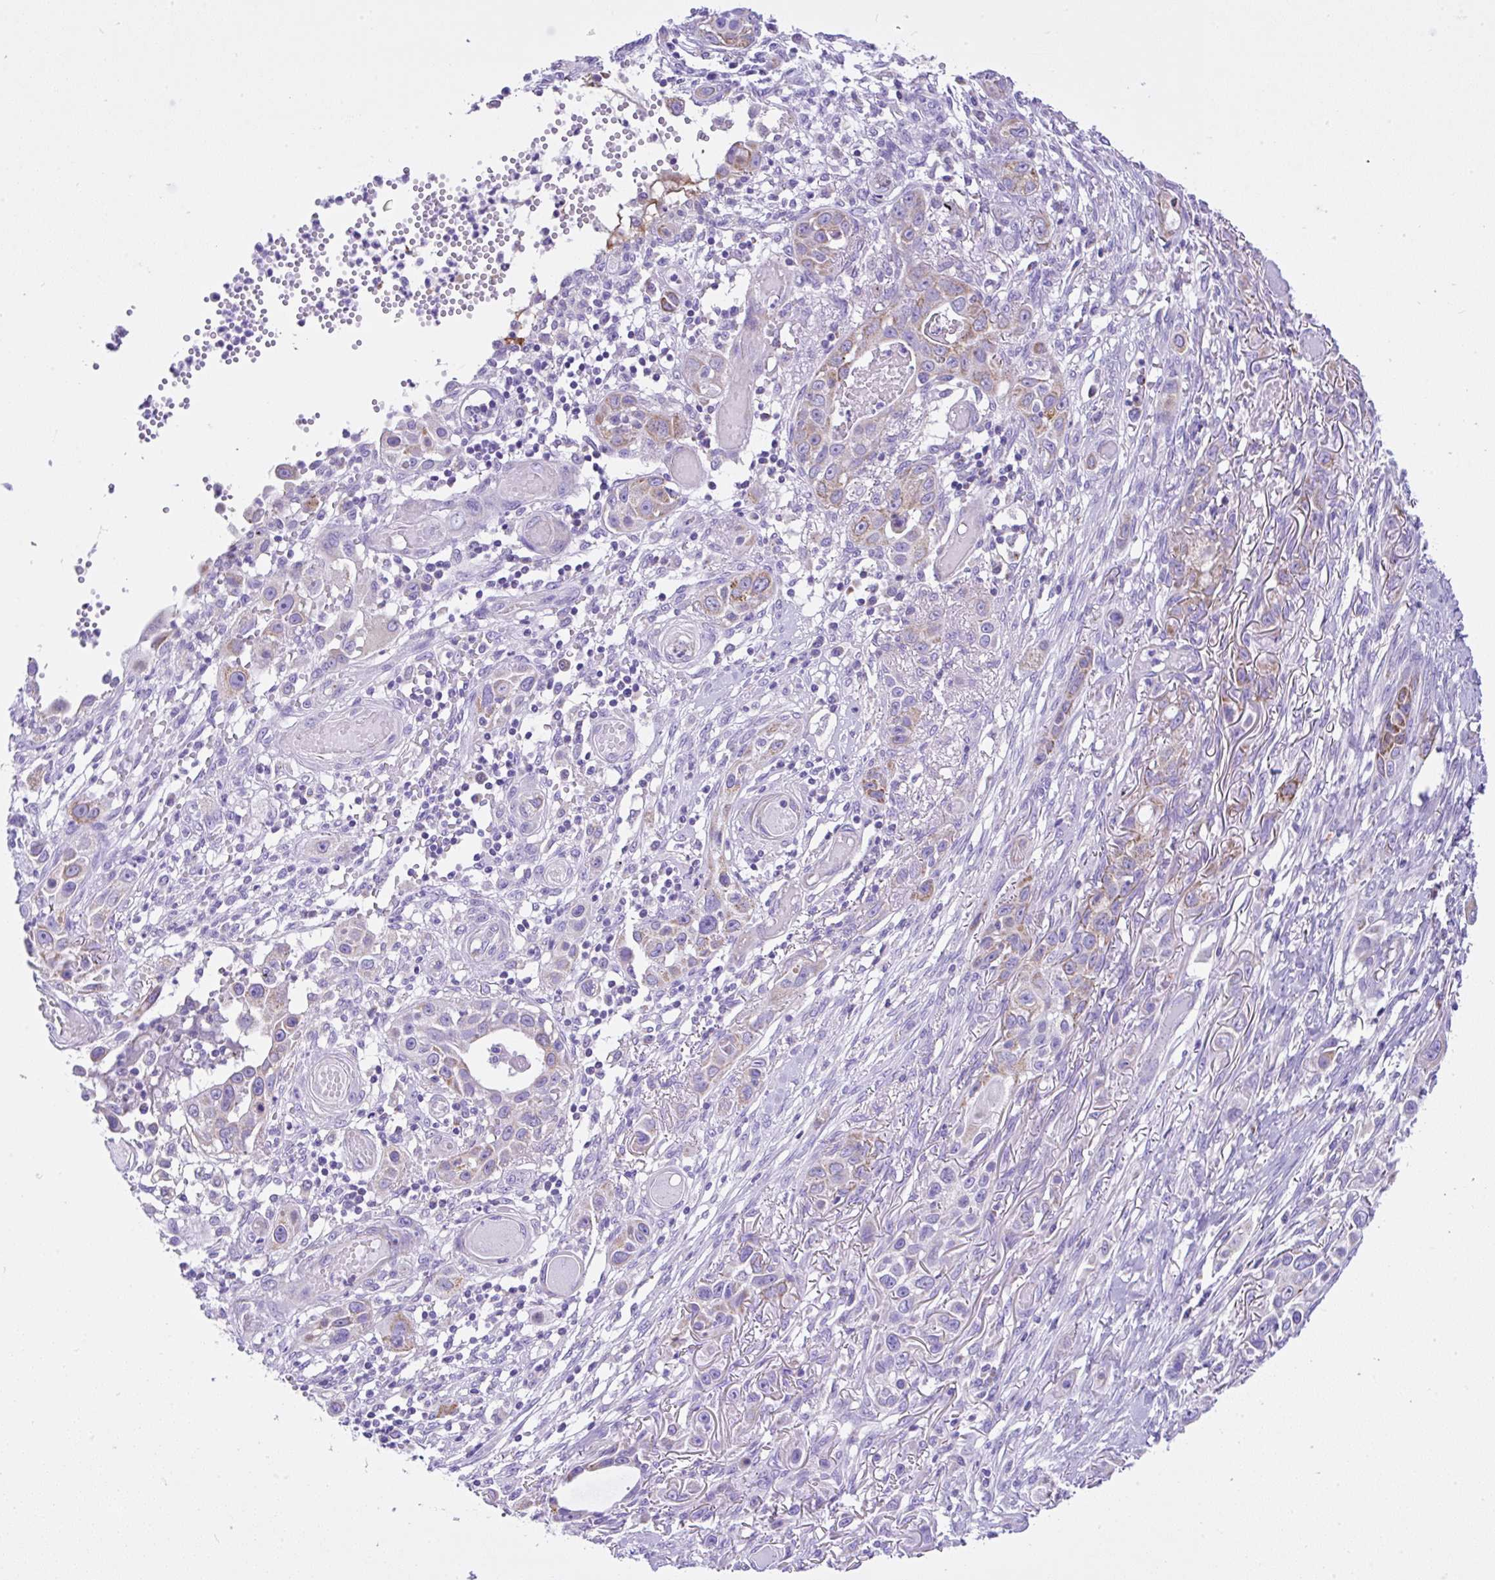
{"staining": {"intensity": "moderate", "quantity": "<25%", "location": "cytoplasmic/membranous"}, "tissue": "skin cancer", "cell_type": "Tumor cells", "image_type": "cancer", "snomed": [{"axis": "morphology", "description": "Squamous cell carcinoma, NOS"}, {"axis": "topography", "description": "Skin"}], "caption": "About <25% of tumor cells in human skin squamous cell carcinoma show moderate cytoplasmic/membranous protein positivity as visualized by brown immunohistochemical staining.", "gene": "SLC13A1", "patient": {"sex": "female", "age": 69}}